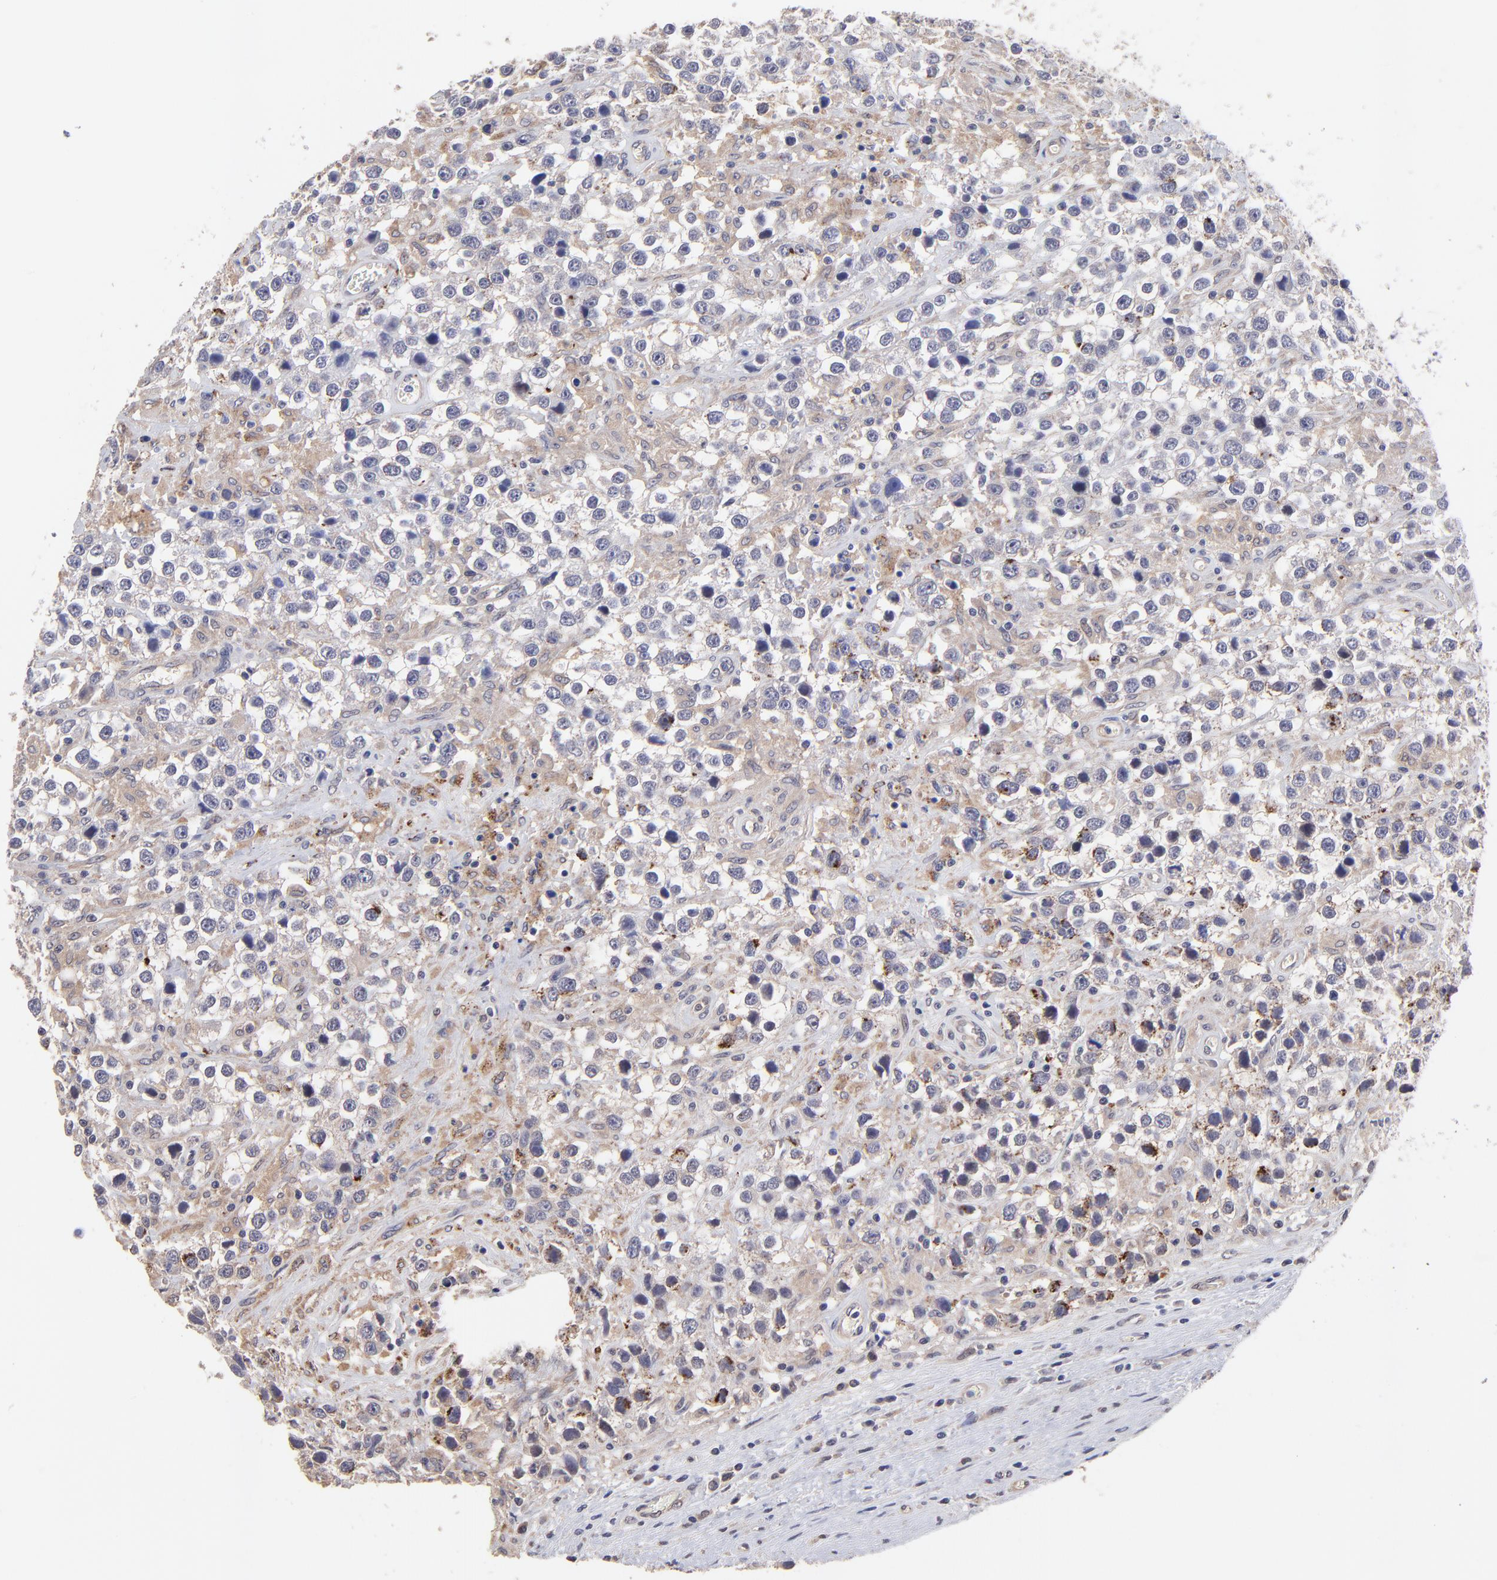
{"staining": {"intensity": "weak", "quantity": ">75%", "location": "cytoplasmic/membranous"}, "tissue": "testis cancer", "cell_type": "Tumor cells", "image_type": "cancer", "snomed": [{"axis": "morphology", "description": "Seminoma, NOS"}, {"axis": "topography", "description": "Testis"}], "caption": "Immunohistochemistry image of human testis seminoma stained for a protein (brown), which reveals low levels of weak cytoplasmic/membranous positivity in about >75% of tumor cells.", "gene": "ZNF747", "patient": {"sex": "male", "age": 43}}